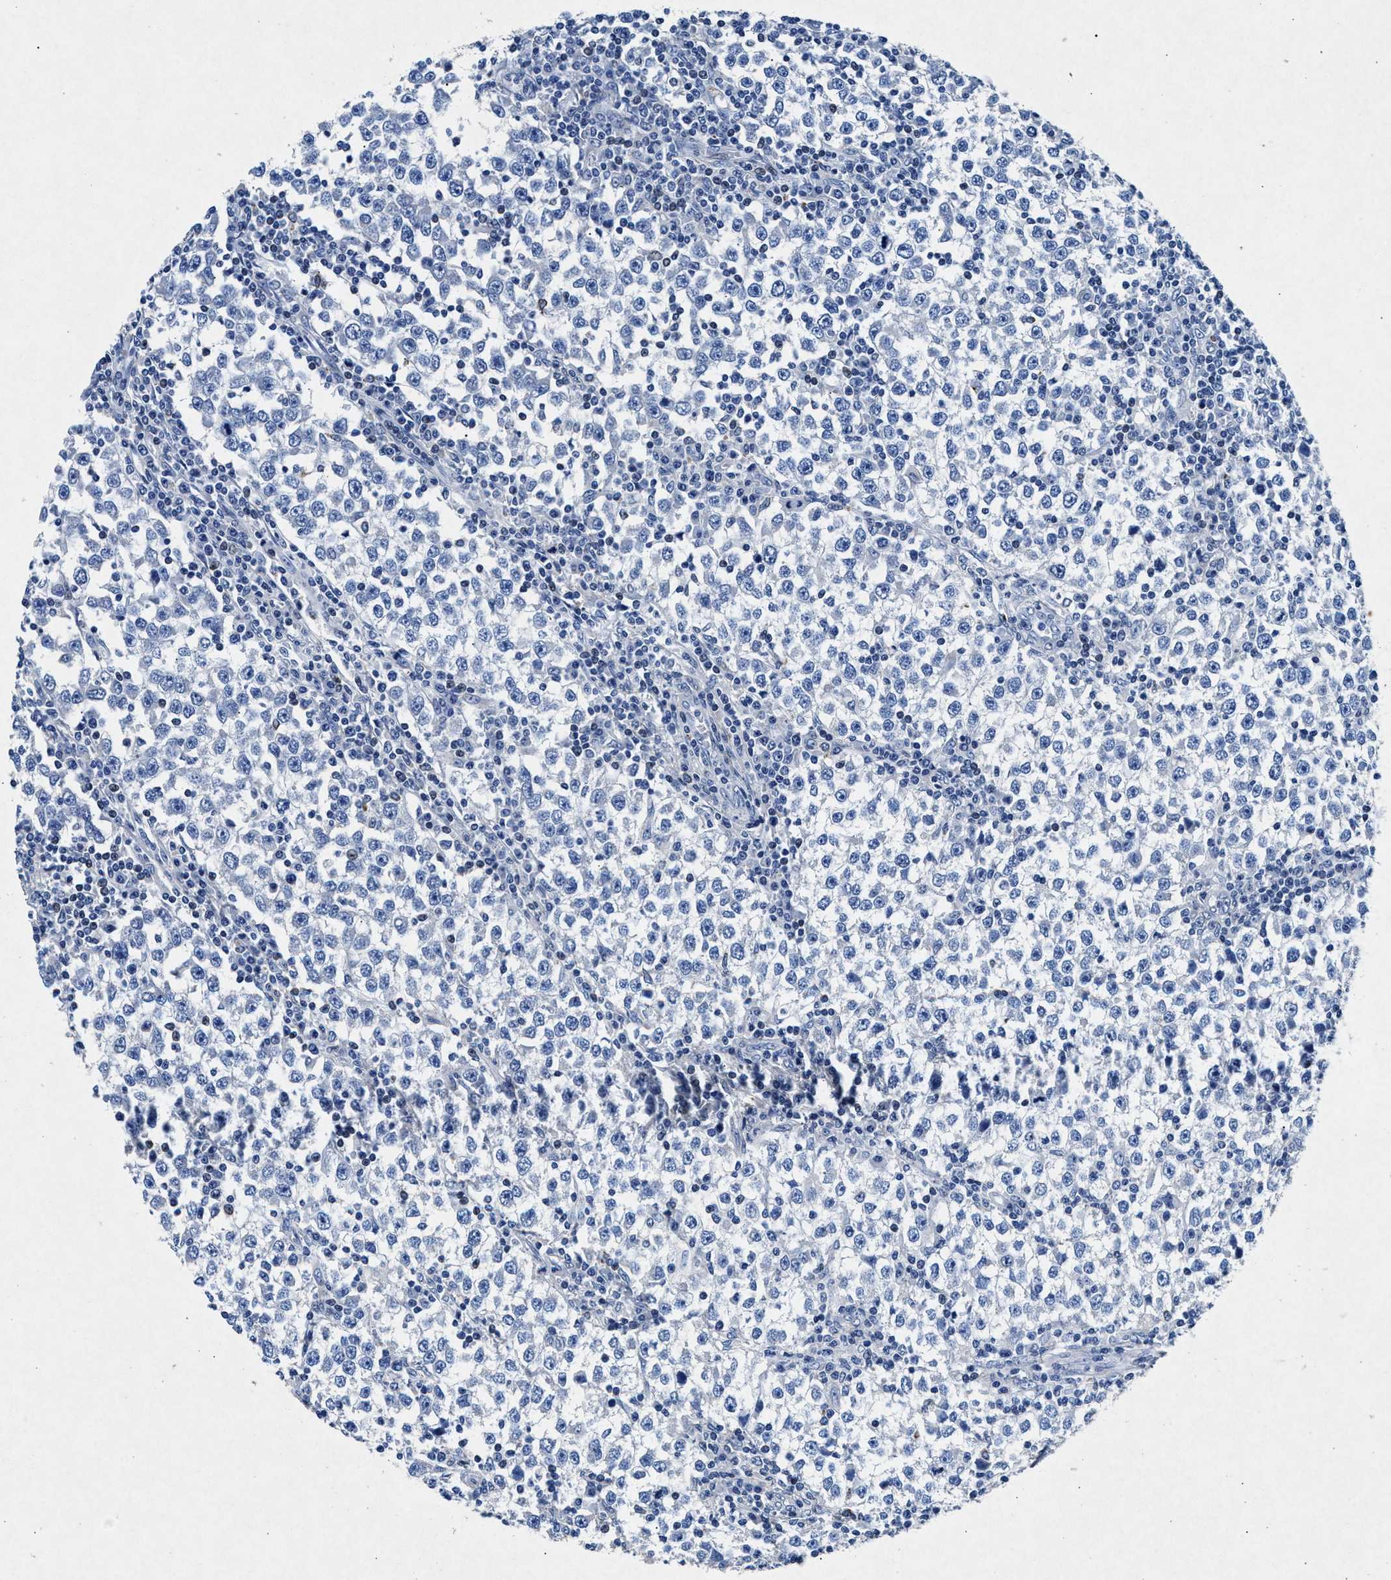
{"staining": {"intensity": "negative", "quantity": "none", "location": "none"}, "tissue": "testis cancer", "cell_type": "Tumor cells", "image_type": "cancer", "snomed": [{"axis": "morphology", "description": "Seminoma, NOS"}, {"axis": "topography", "description": "Testis"}], "caption": "Immunohistochemistry (IHC) photomicrograph of neoplastic tissue: testis cancer stained with DAB (3,3'-diaminobenzidine) reveals no significant protein expression in tumor cells.", "gene": "MAP6", "patient": {"sex": "male", "age": 65}}